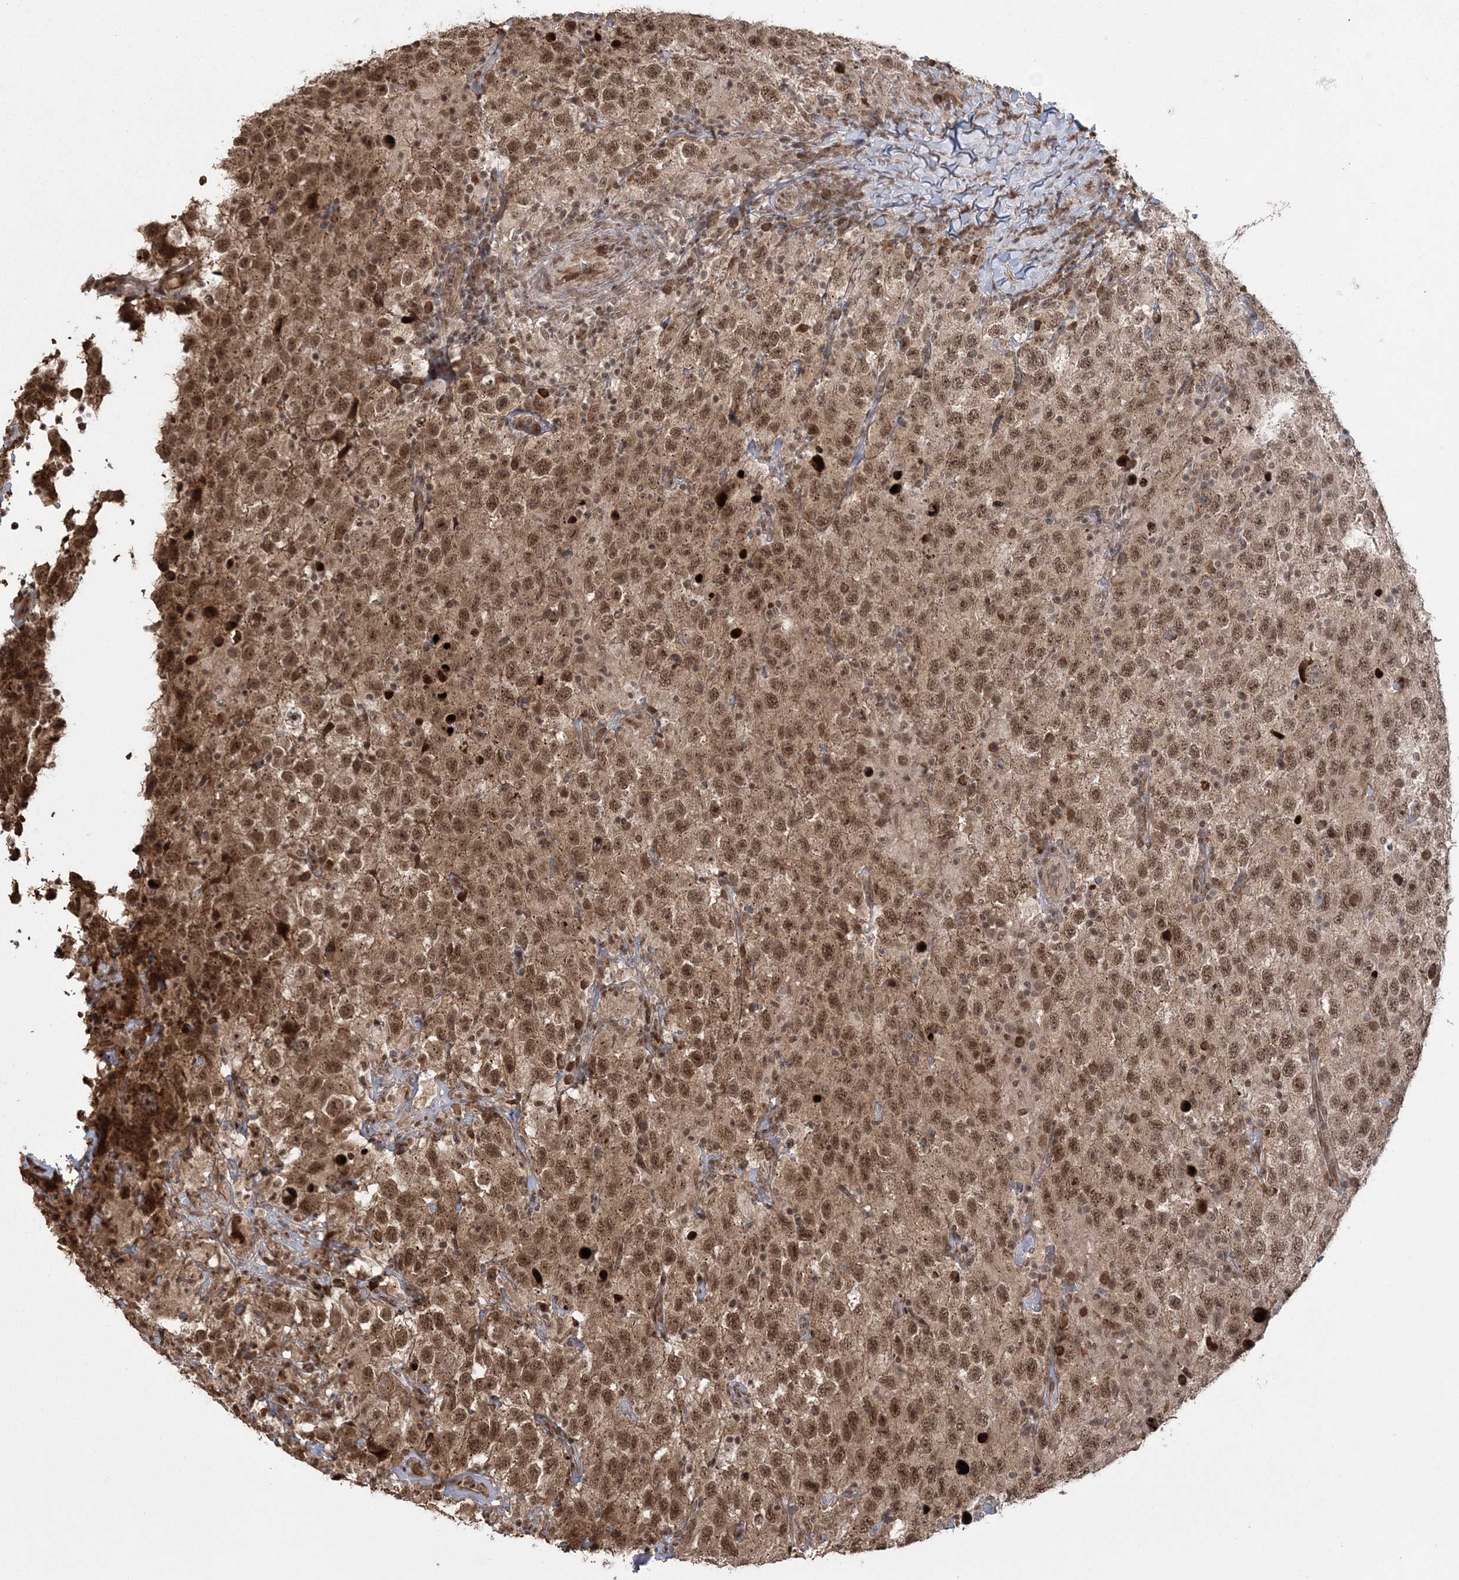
{"staining": {"intensity": "moderate", "quantity": ">75%", "location": "cytoplasmic/membranous,nuclear"}, "tissue": "testis cancer", "cell_type": "Tumor cells", "image_type": "cancer", "snomed": [{"axis": "morphology", "description": "Seminoma, NOS"}, {"axis": "topography", "description": "Testis"}], "caption": "Protein analysis of testis seminoma tissue exhibits moderate cytoplasmic/membranous and nuclear expression in approximately >75% of tumor cells.", "gene": "EPB41L4A", "patient": {"sex": "male", "age": 41}}